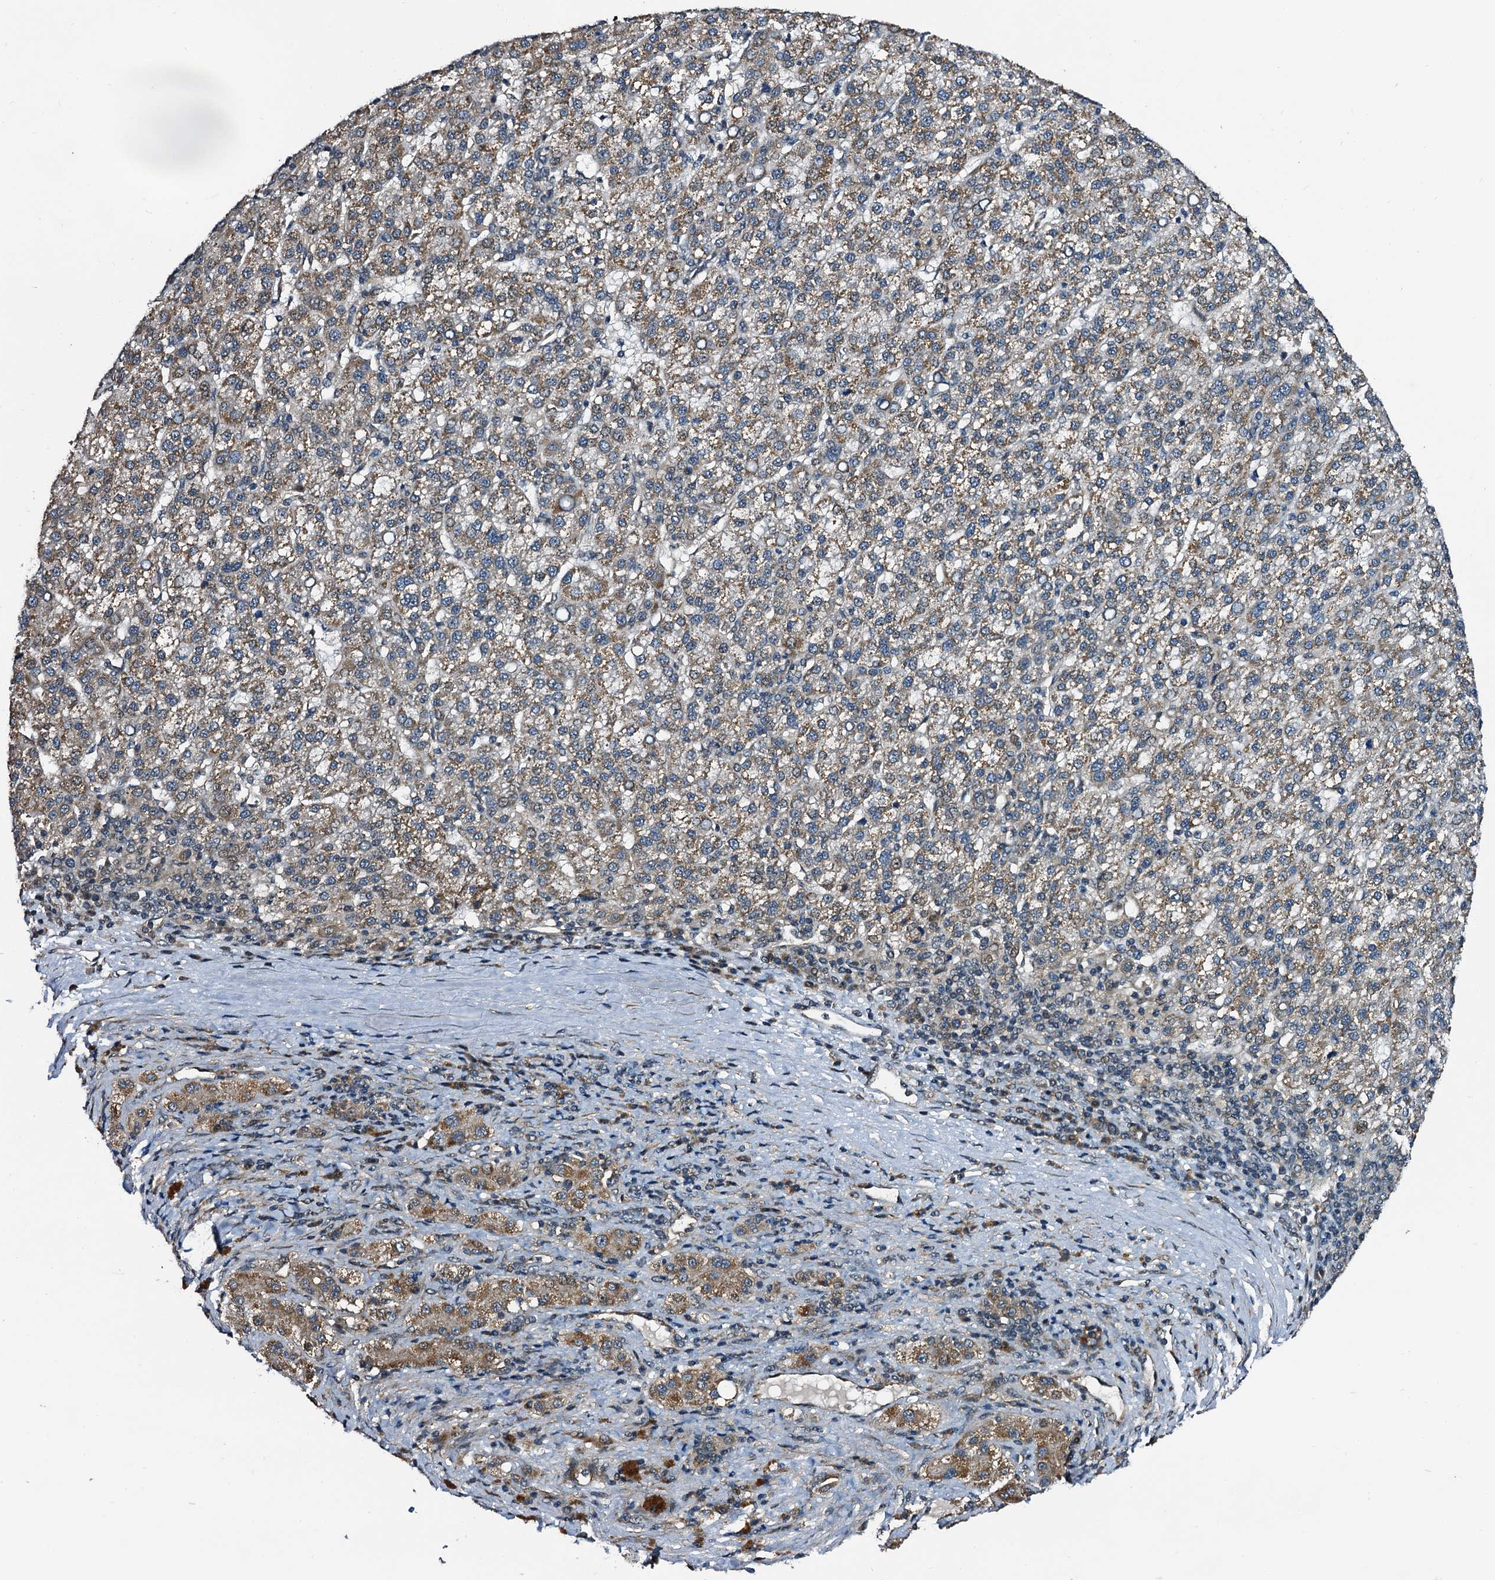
{"staining": {"intensity": "moderate", "quantity": ">75%", "location": "cytoplasmic/membranous"}, "tissue": "liver cancer", "cell_type": "Tumor cells", "image_type": "cancer", "snomed": [{"axis": "morphology", "description": "Carcinoma, Hepatocellular, NOS"}, {"axis": "topography", "description": "Liver"}], "caption": "Human liver cancer stained with a brown dye shows moderate cytoplasmic/membranous positive staining in about >75% of tumor cells.", "gene": "NAA16", "patient": {"sex": "female", "age": 58}}